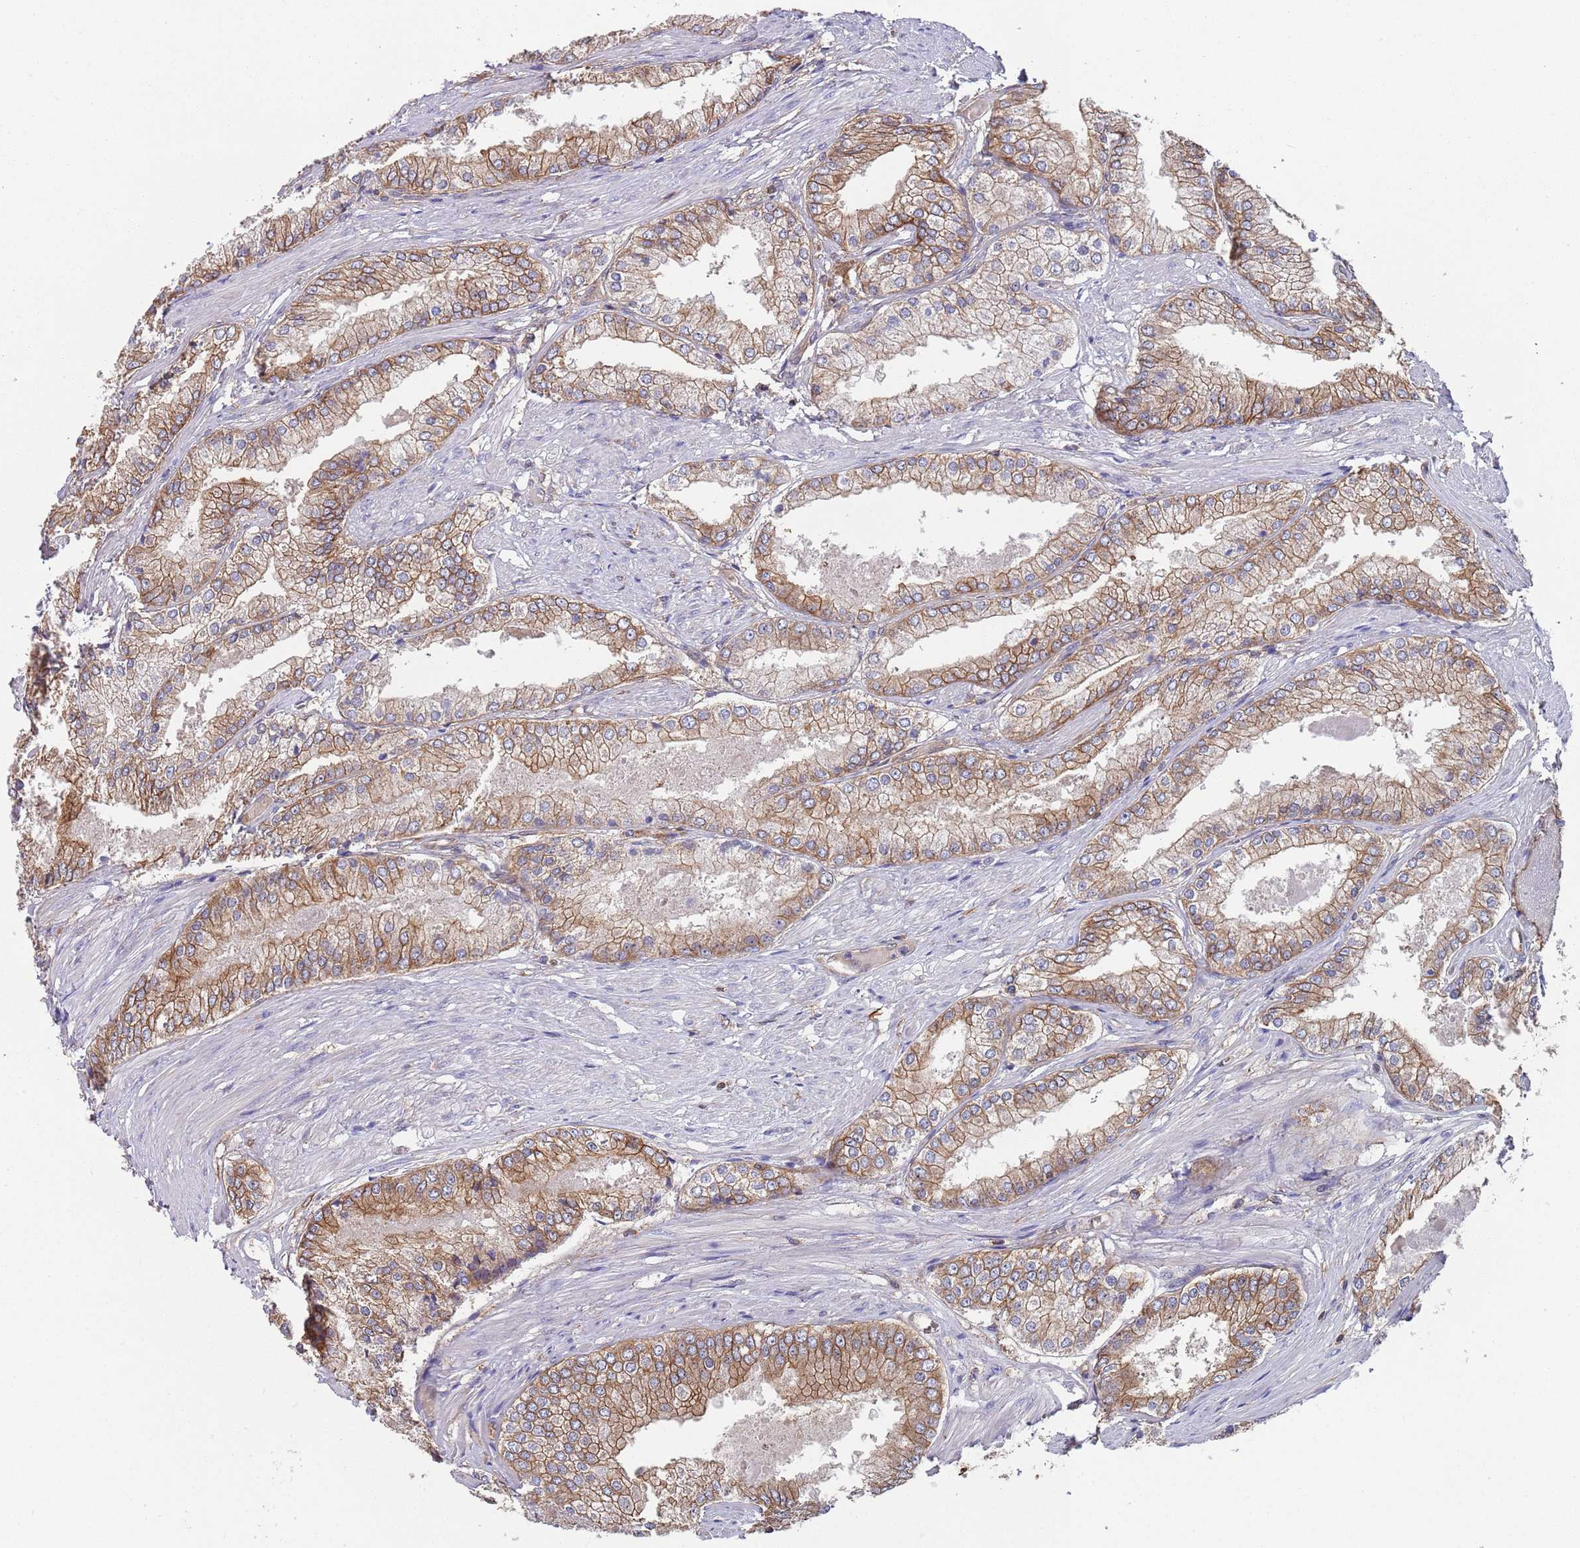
{"staining": {"intensity": "strong", "quantity": "25%-75%", "location": "cytoplasmic/membranous"}, "tissue": "prostate cancer", "cell_type": "Tumor cells", "image_type": "cancer", "snomed": [{"axis": "morphology", "description": "Adenocarcinoma, Low grade"}, {"axis": "topography", "description": "Prostate"}], "caption": "Strong cytoplasmic/membranous protein expression is seen in about 25%-75% of tumor cells in prostate low-grade adenocarcinoma.", "gene": "GSDMD", "patient": {"sex": "male", "age": 68}}